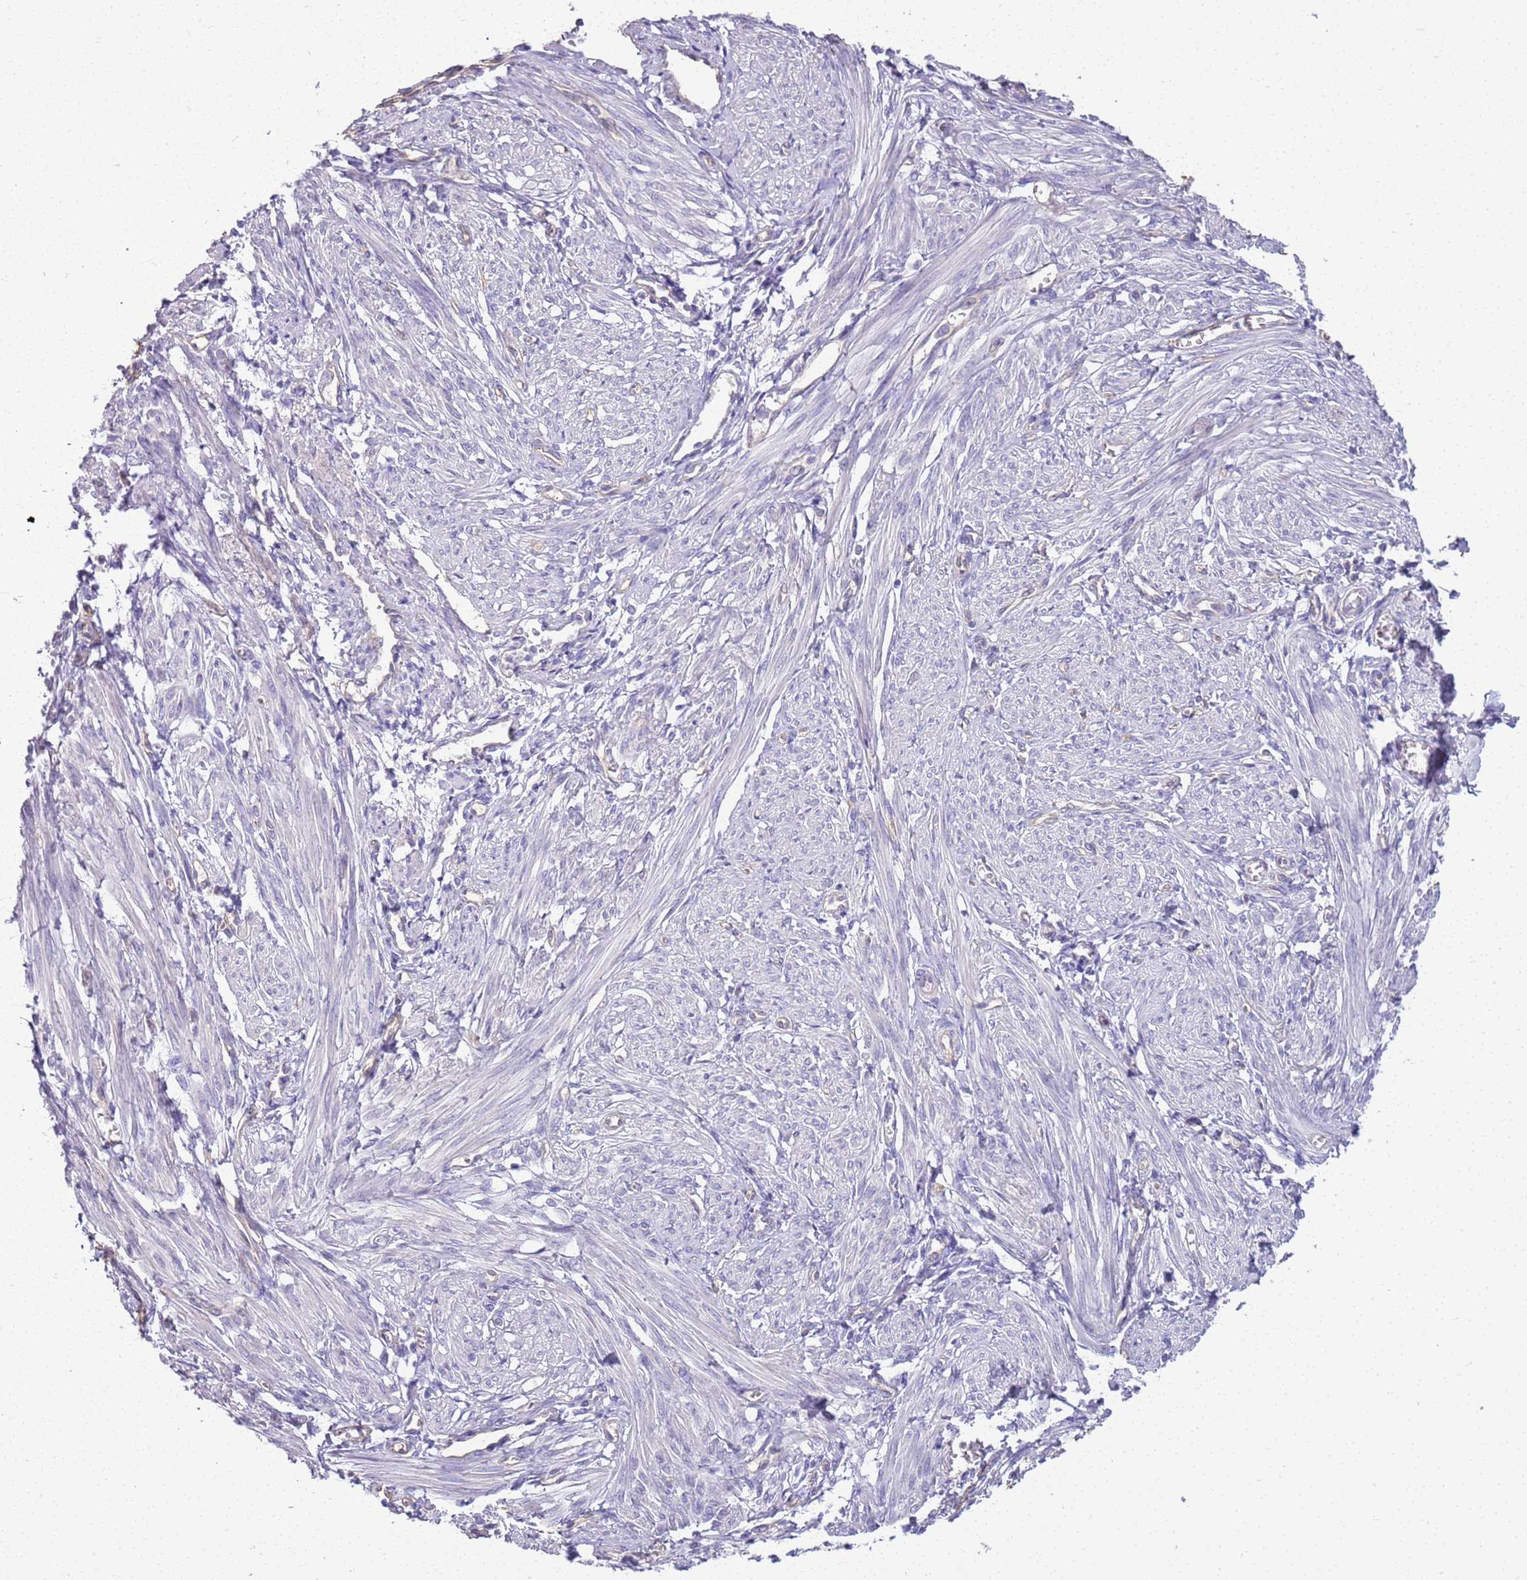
{"staining": {"intensity": "negative", "quantity": "none", "location": "none"}, "tissue": "smooth muscle", "cell_type": "Smooth muscle cells", "image_type": "normal", "snomed": [{"axis": "morphology", "description": "Normal tissue, NOS"}, {"axis": "topography", "description": "Smooth muscle"}], "caption": "Smooth muscle cells show no significant protein staining in benign smooth muscle. The staining was performed using DAB to visualize the protein expression in brown, while the nuclei were stained in blue with hematoxylin (Magnification: 20x).", "gene": "CTRC", "patient": {"sex": "female", "age": 39}}